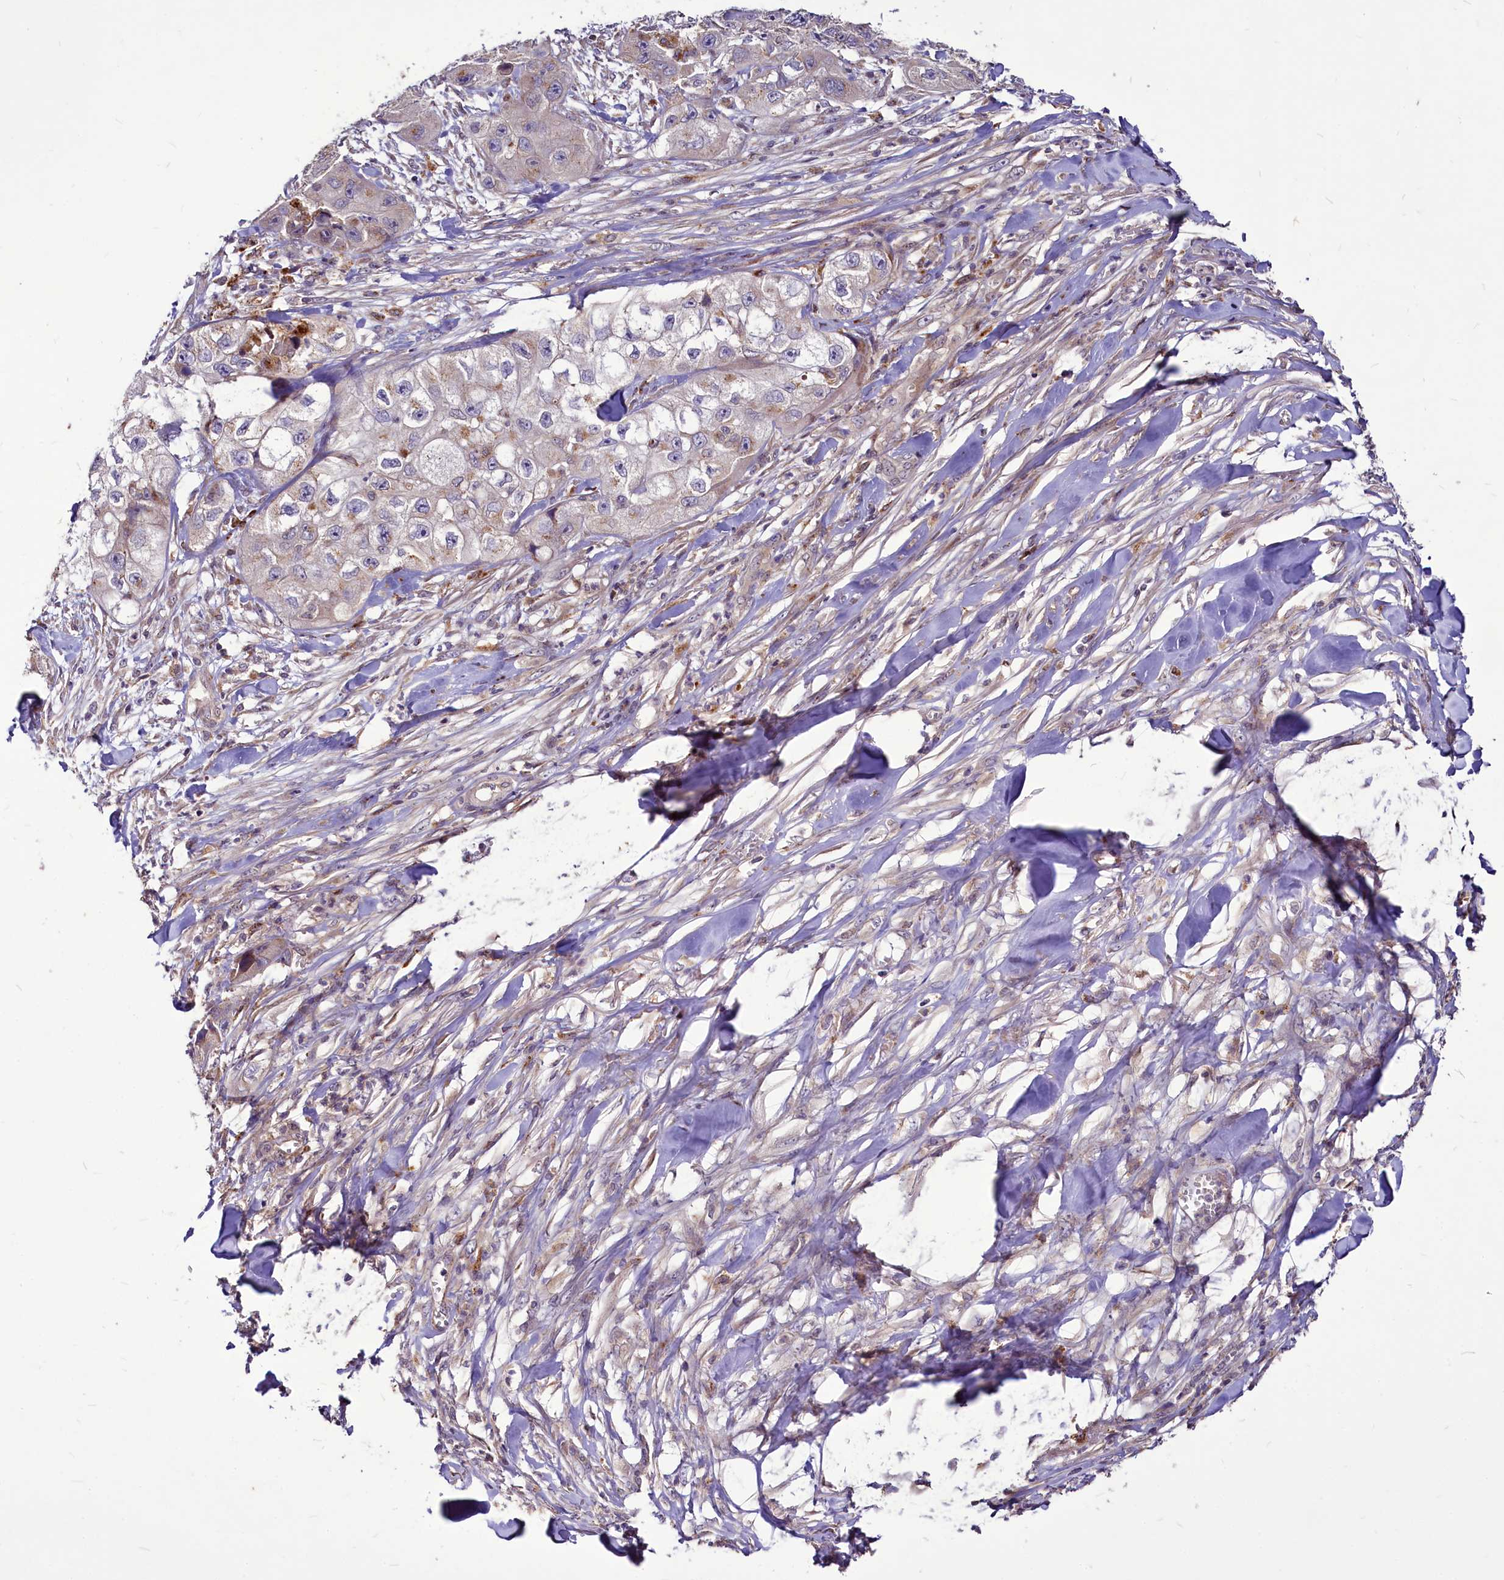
{"staining": {"intensity": "weak", "quantity": "<25%", "location": "cytoplasmic/membranous"}, "tissue": "skin cancer", "cell_type": "Tumor cells", "image_type": "cancer", "snomed": [{"axis": "morphology", "description": "Squamous cell carcinoma, NOS"}, {"axis": "topography", "description": "Skin"}, {"axis": "topography", "description": "Subcutis"}], "caption": "Tumor cells show no significant protein positivity in skin squamous cell carcinoma.", "gene": "C11orf86", "patient": {"sex": "male", "age": 73}}